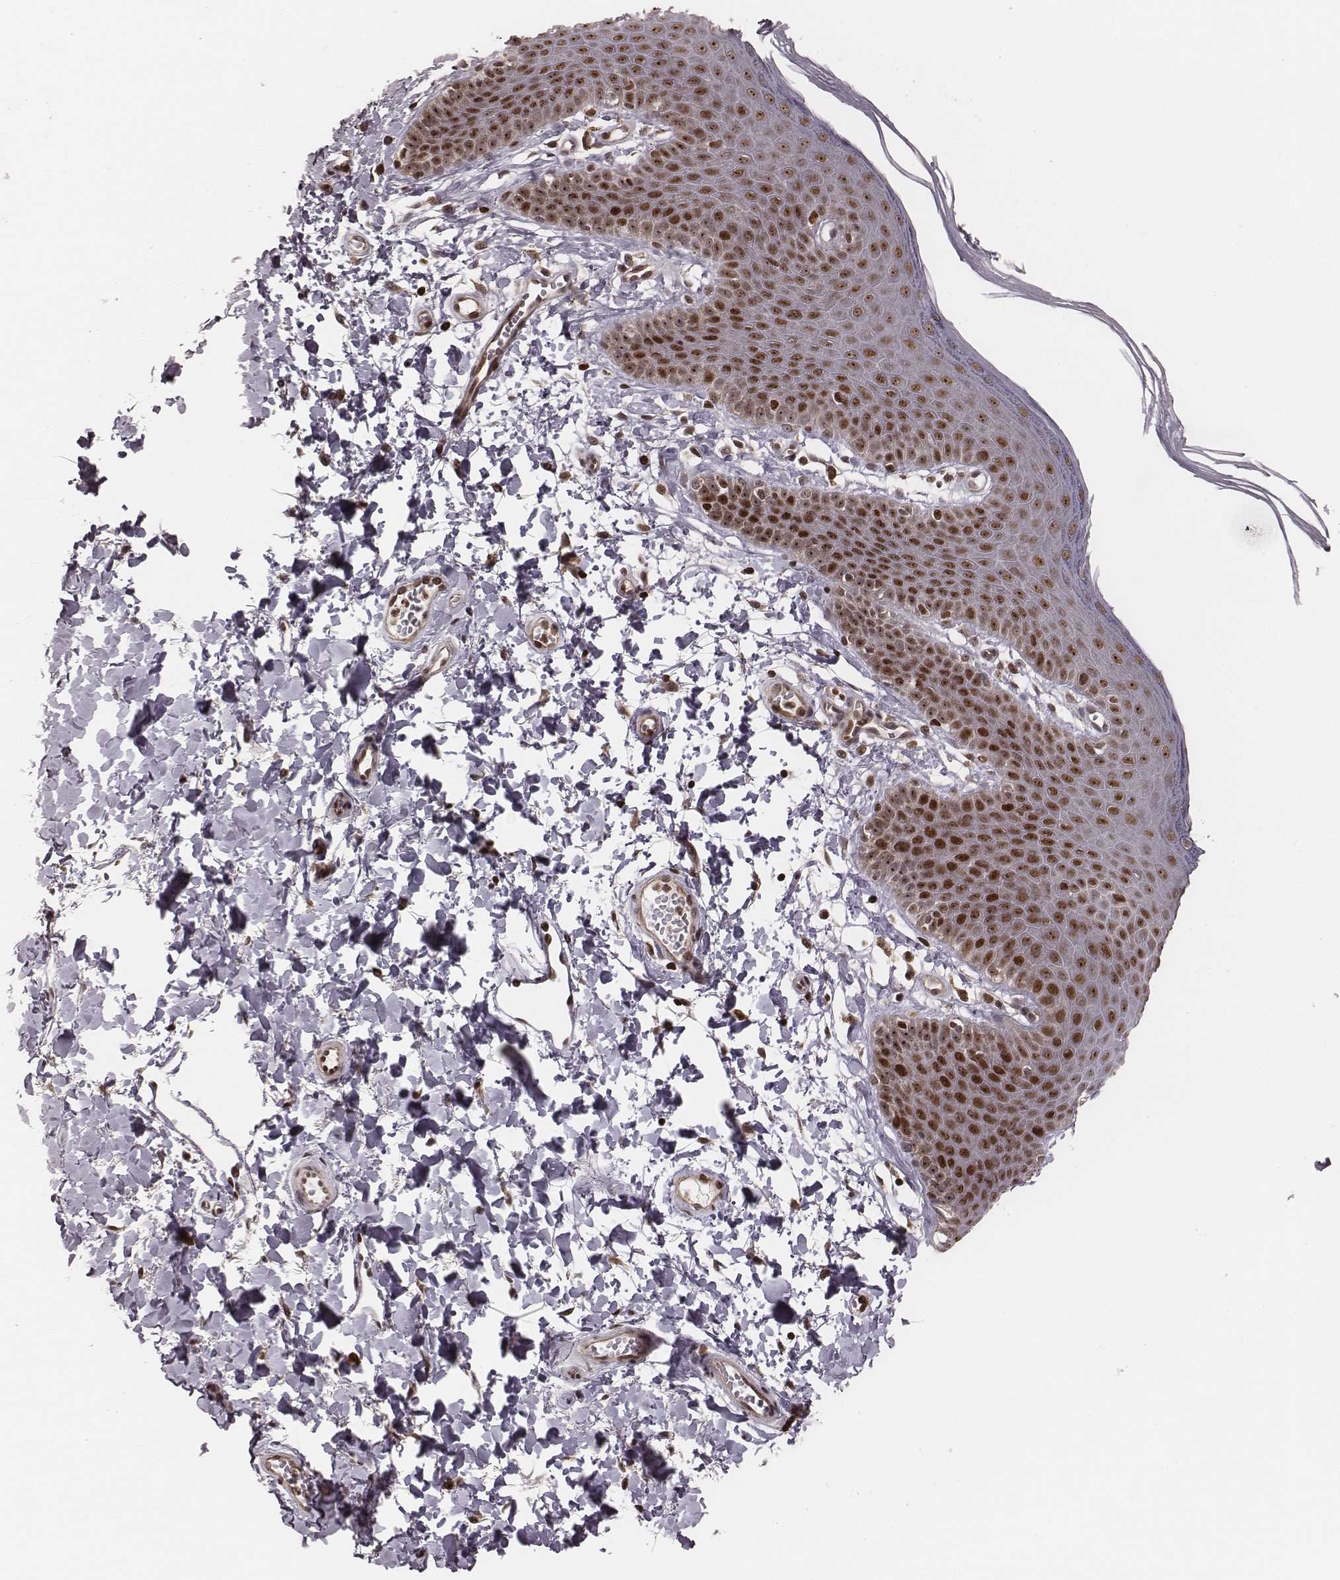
{"staining": {"intensity": "strong", "quantity": "25%-75%", "location": "nuclear"}, "tissue": "skin", "cell_type": "Epidermal cells", "image_type": "normal", "snomed": [{"axis": "morphology", "description": "Normal tissue, NOS"}, {"axis": "topography", "description": "Anal"}], "caption": "This micrograph shows normal skin stained with IHC to label a protein in brown. The nuclear of epidermal cells show strong positivity for the protein. Nuclei are counter-stained blue.", "gene": "VRK3", "patient": {"sex": "male", "age": 53}}